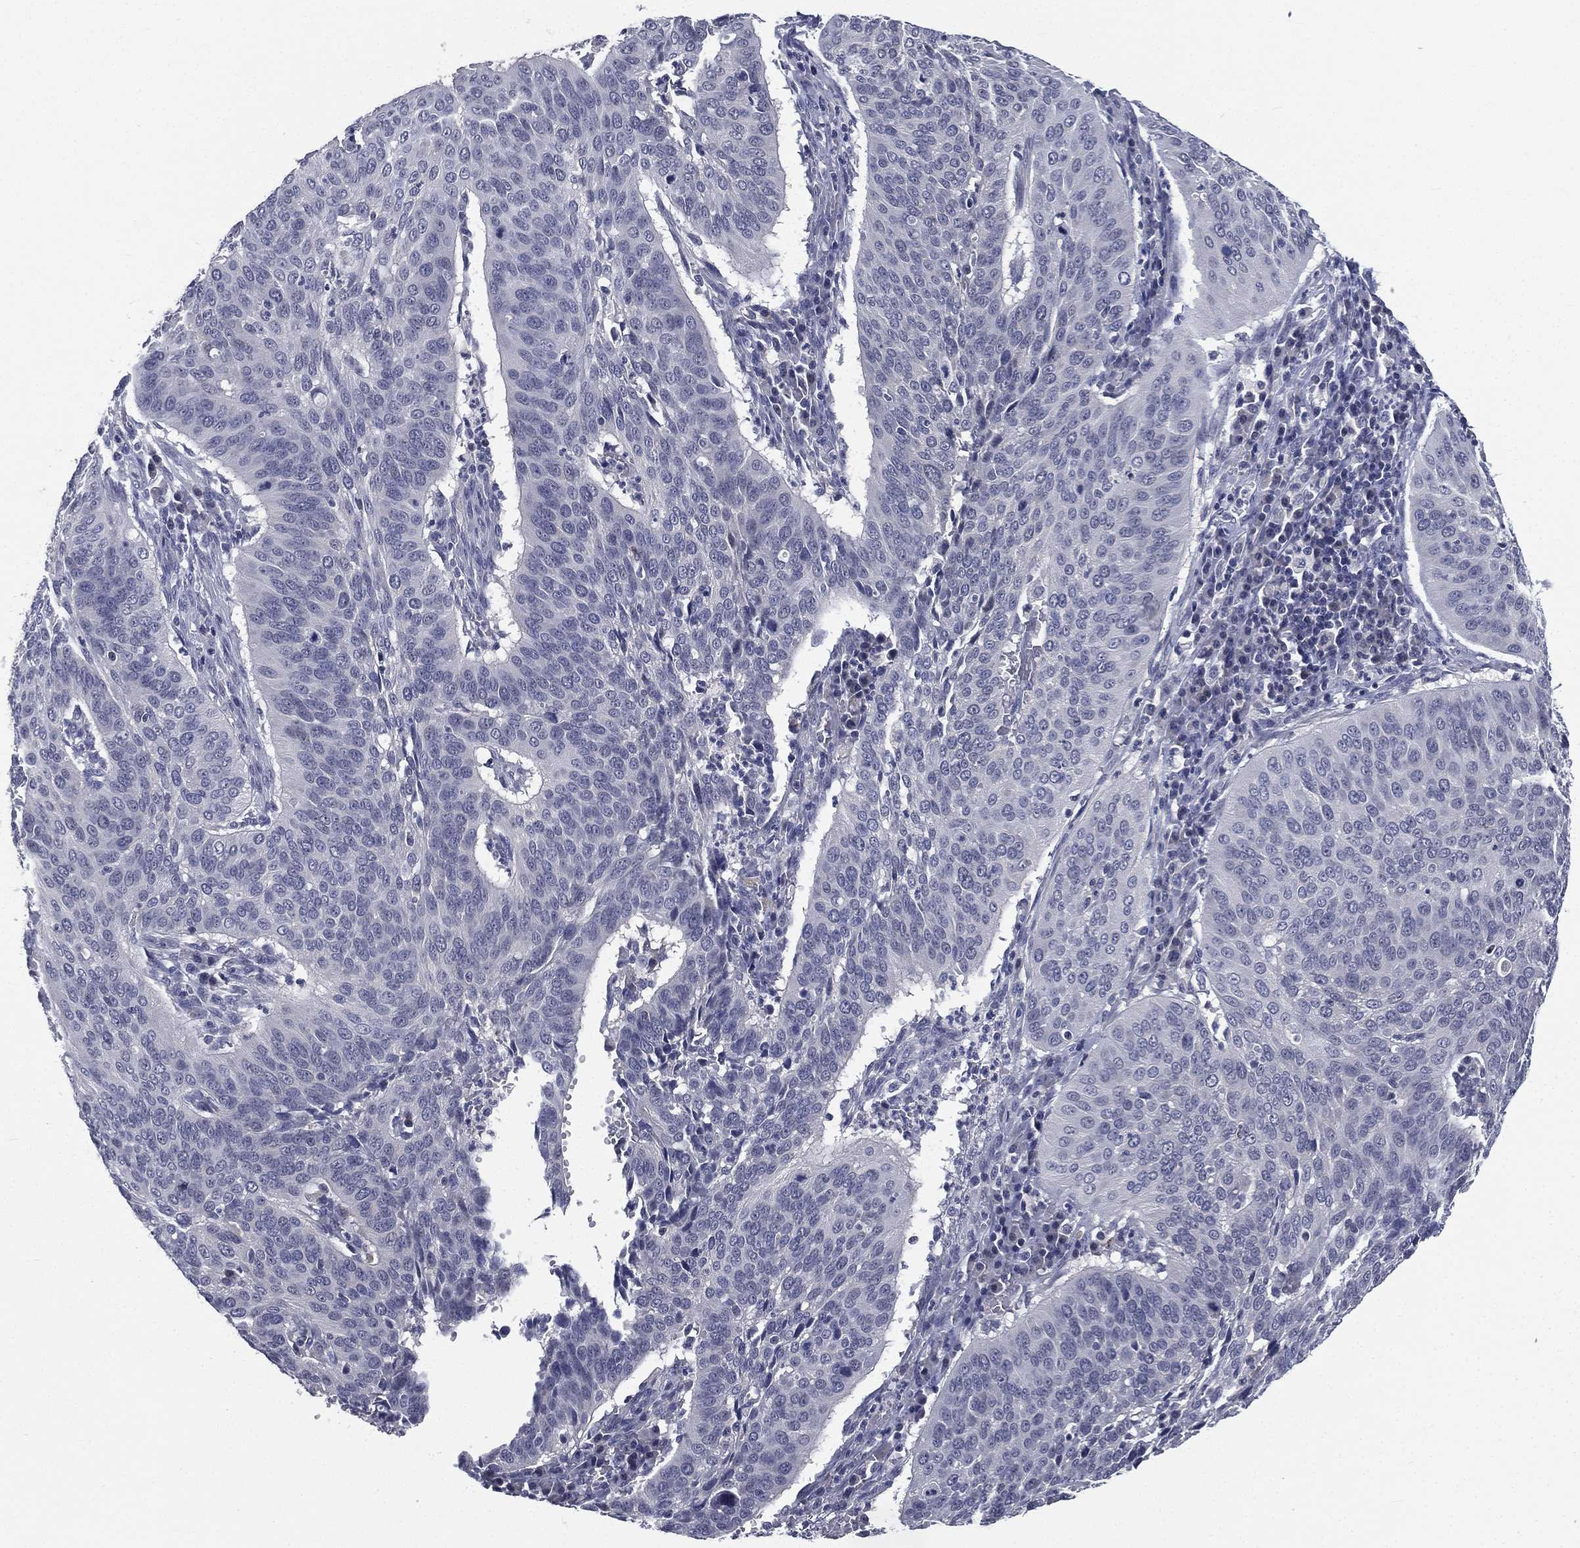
{"staining": {"intensity": "negative", "quantity": "none", "location": "none"}, "tissue": "cervical cancer", "cell_type": "Tumor cells", "image_type": "cancer", "snomed": [{"axis": "morphology", "description": "Normal tissue, NOS"}, {"axis": "morphology", "description": "Squamous cell carcinoma, NOS"}, {"axis": "topography", "description": "Cervix"}], "caption": "Immunohistochemical staining of squamous cell carcinoma (cervical) shows no significant positivity in tumor cells.", "gene": "IFT27", "patient": {"sex": "female", "age": 39}}